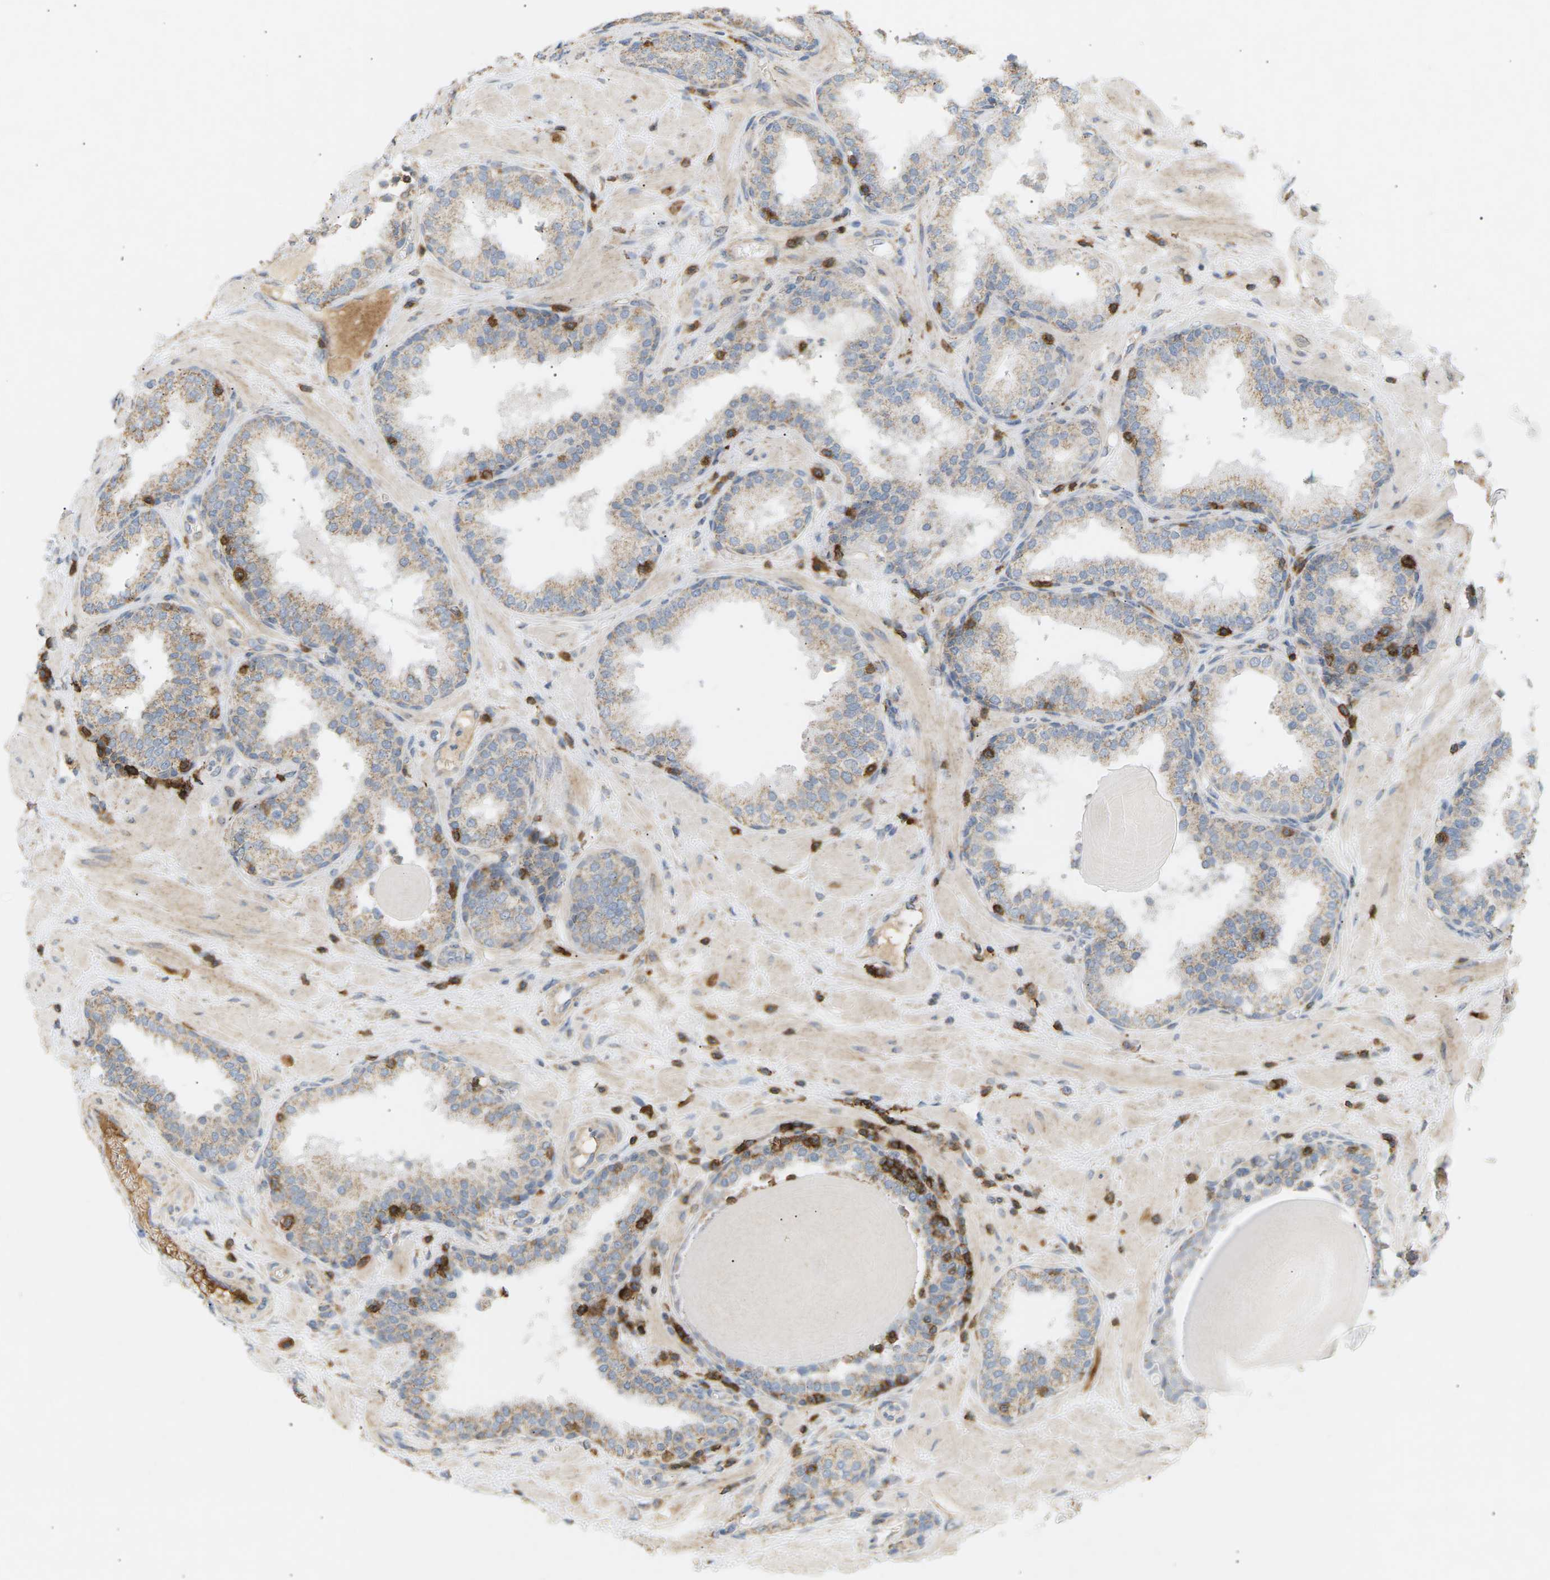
{"staining": {"intensity": "weak", "quantity": ">75%", "location": "cytoplasmic/membranous"}, "tissue": "prostate", "cell_type": "Glandular cells", "image_type": "normal", "snomed": [{"axis": "morphology", "description": "Normal tissue, NOS"}, {"axis": "topography", "description": "Prostate"}], "caption": "Glandular cells display low levels of weak cytoplasmic/membranous positivity in about >75% of cells in normal prostate. Using DAB (3,3'-diaminobenzidine) (brown) and hematoxylin (blue) stains, captured at high magnification using brightfield microscopy.", "gene": "LIME1", "patient": {"sex": "male", "age": 51}}